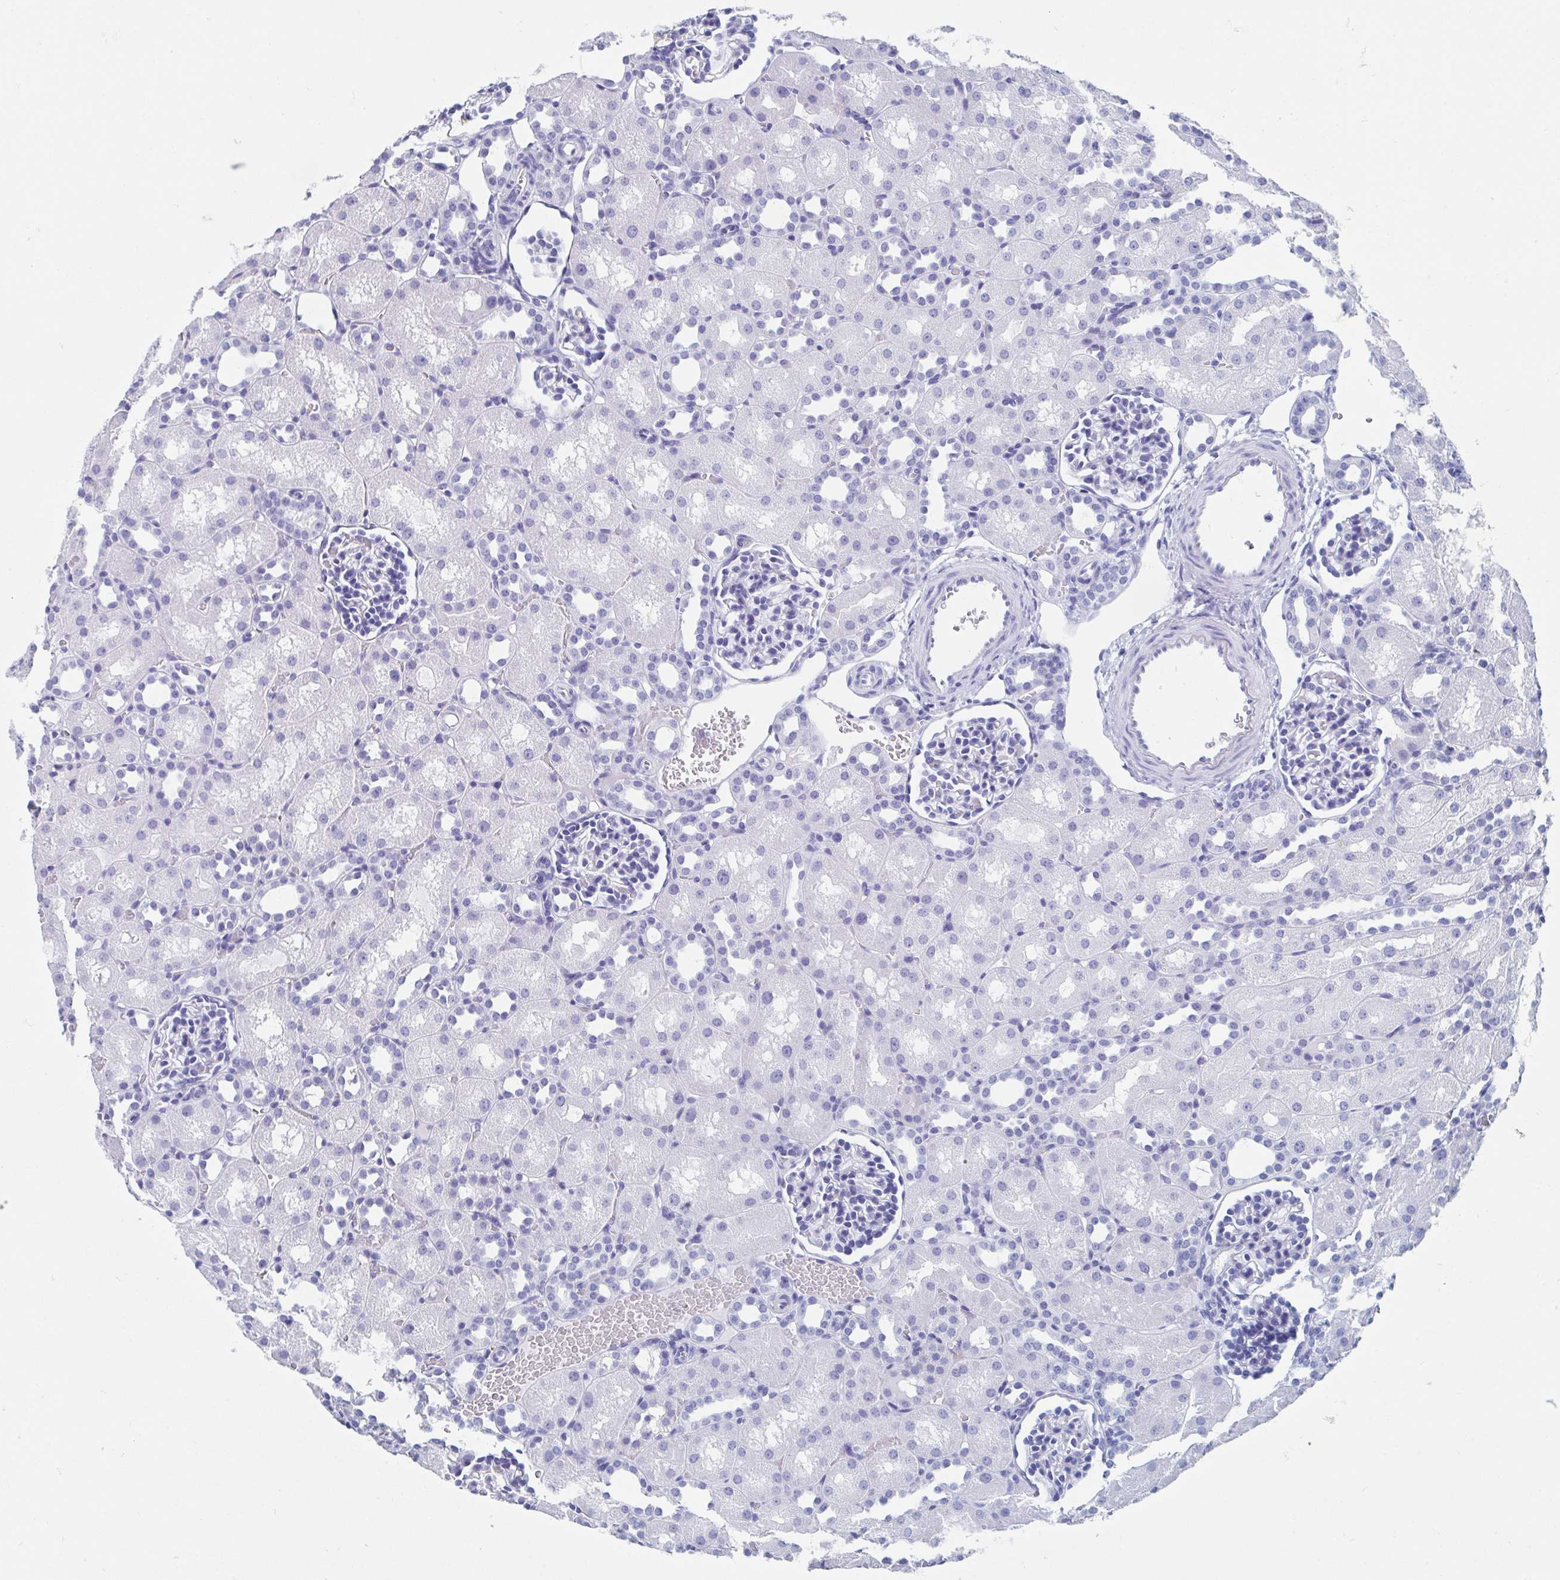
{"staining": {"intensity": "negative", "quantity": "none", "location": "none"}, "tissue": "kidney", "cell_type": "Cells in glomeruli", "image_type": "normal", "snomed": [{"axis": "morphology", "description": "Normal tissue, NOS"}, {"axis": "topography", "description": "Kidney"}], "caption": "IHC micrograph of unremarkable kidney: kidney stained with DAB (3,3'-diaminobenzidine) shows no significant protein expression in cells in glomeruli. (DAB (3,3'-diaminobenzidine) immunohistochemistry (IHC) with hematoxylin counter stain).", "gene": "HDGFL1", "patient": {"sex": "male", "age": 1}}